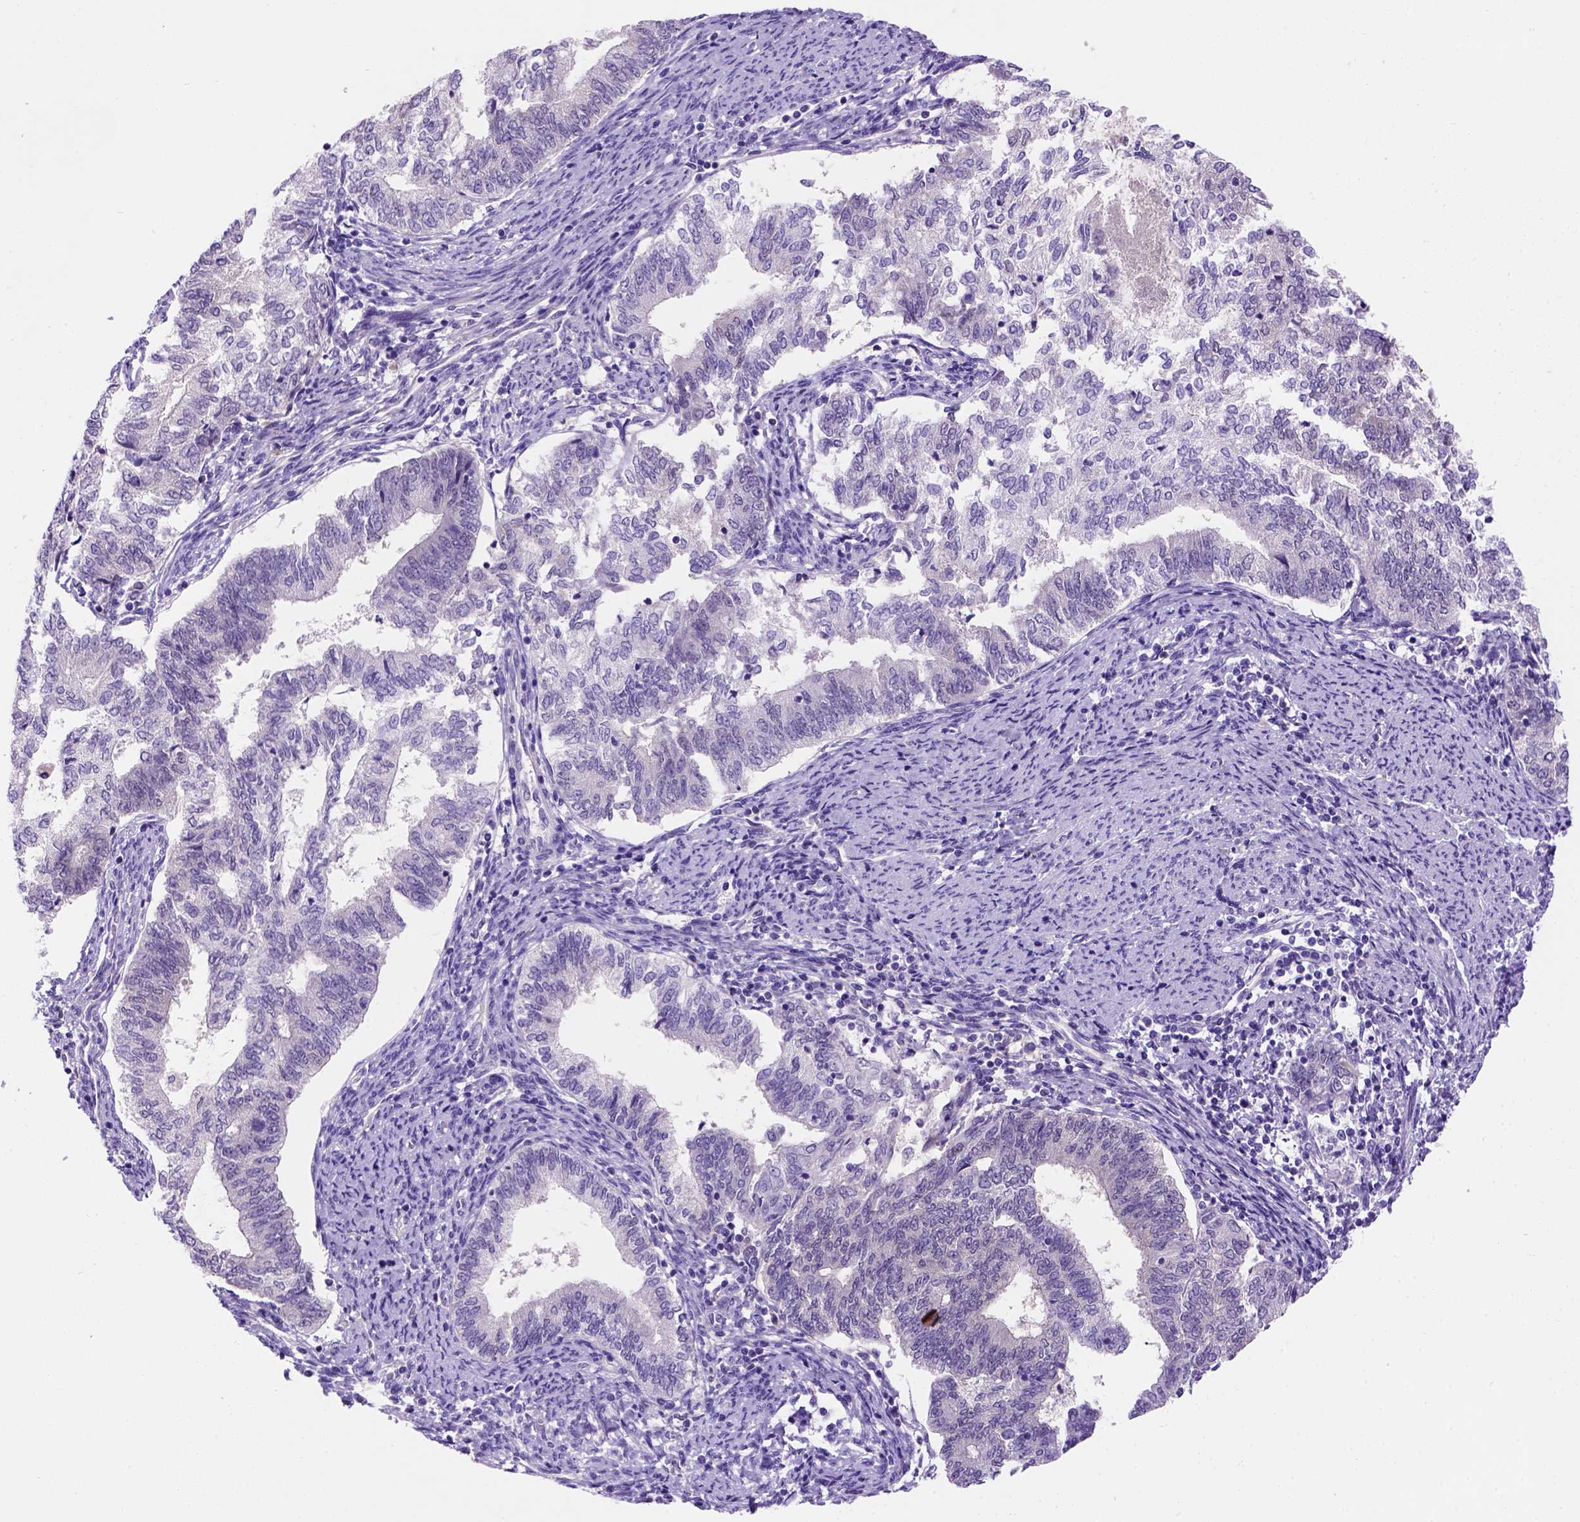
{"staining": {"intensity": "negative", "quantity": "none", "location": "none"}, "tissue": "endometrial cancer", "cell_type": "Tumor cells", "image_type": "cancer", "snomed": [{"axis": "morphology", "description": "Adenocarcinoma, NOS"}, {"axis": "topography", "description": "Endometrium"}], "caption": "The photomicrograph reveals no significant staining in tumor cells of endometrial adenocarcinoma.", "gene": "FAM81B", "patient": {"sex": "female", "age": 65}}